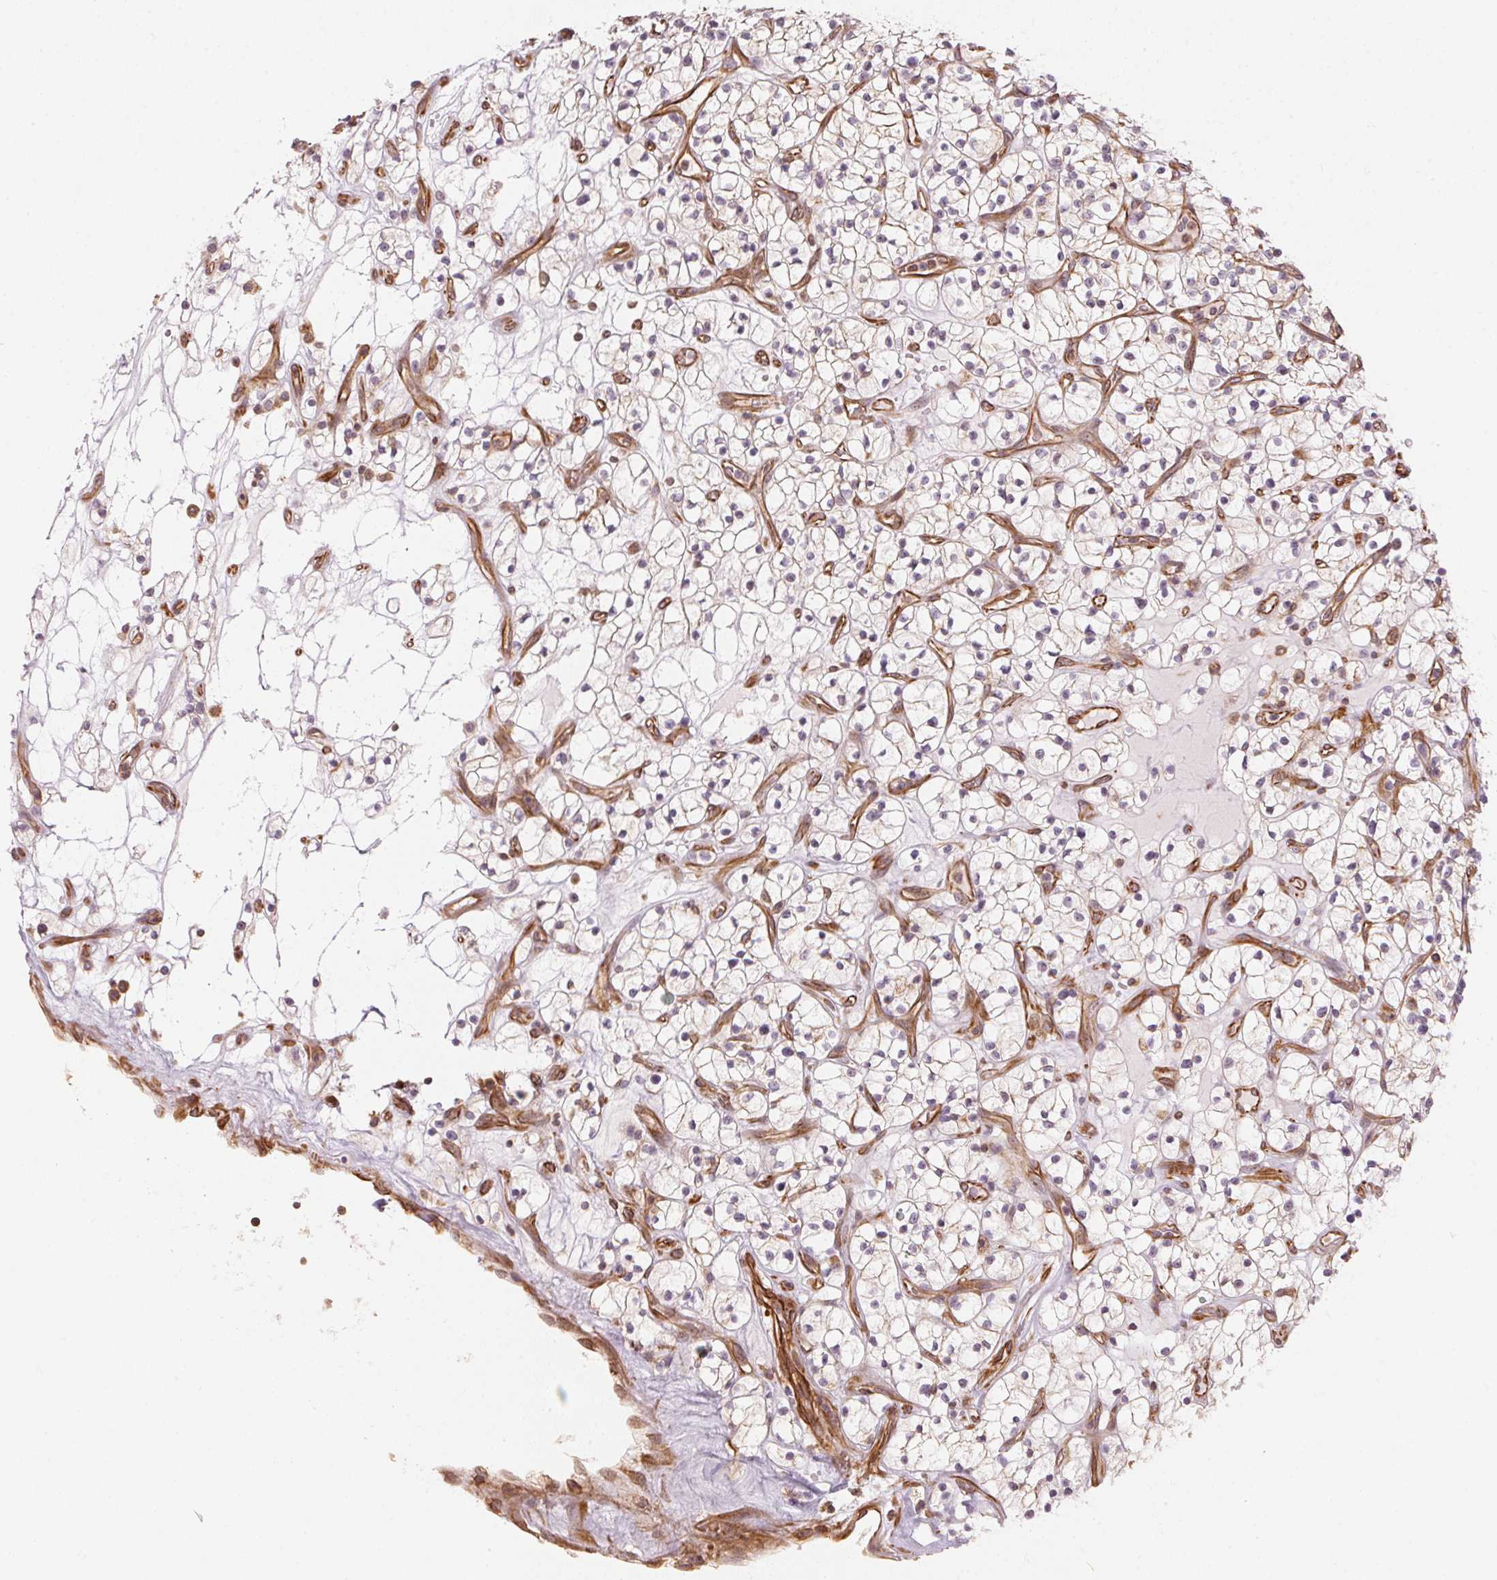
{"staining": {"intensity": "weak", "quantity": "<25%", "location": "cytoplasmic/membranous"}, "tissue": "renal cancer", "cell_type": "Tumor cells", "image_type": "cancer", "snomed": [{"axis": "morphology", "description": "Adenocarcinoma, NOS"}, {"axis": "topography", "description": "Kidney"}], "caption": "Tumor cells show no significant expression in renal cancer.", "gene": "FOXR2", "patient": {"sex": "female", "age": 64}}